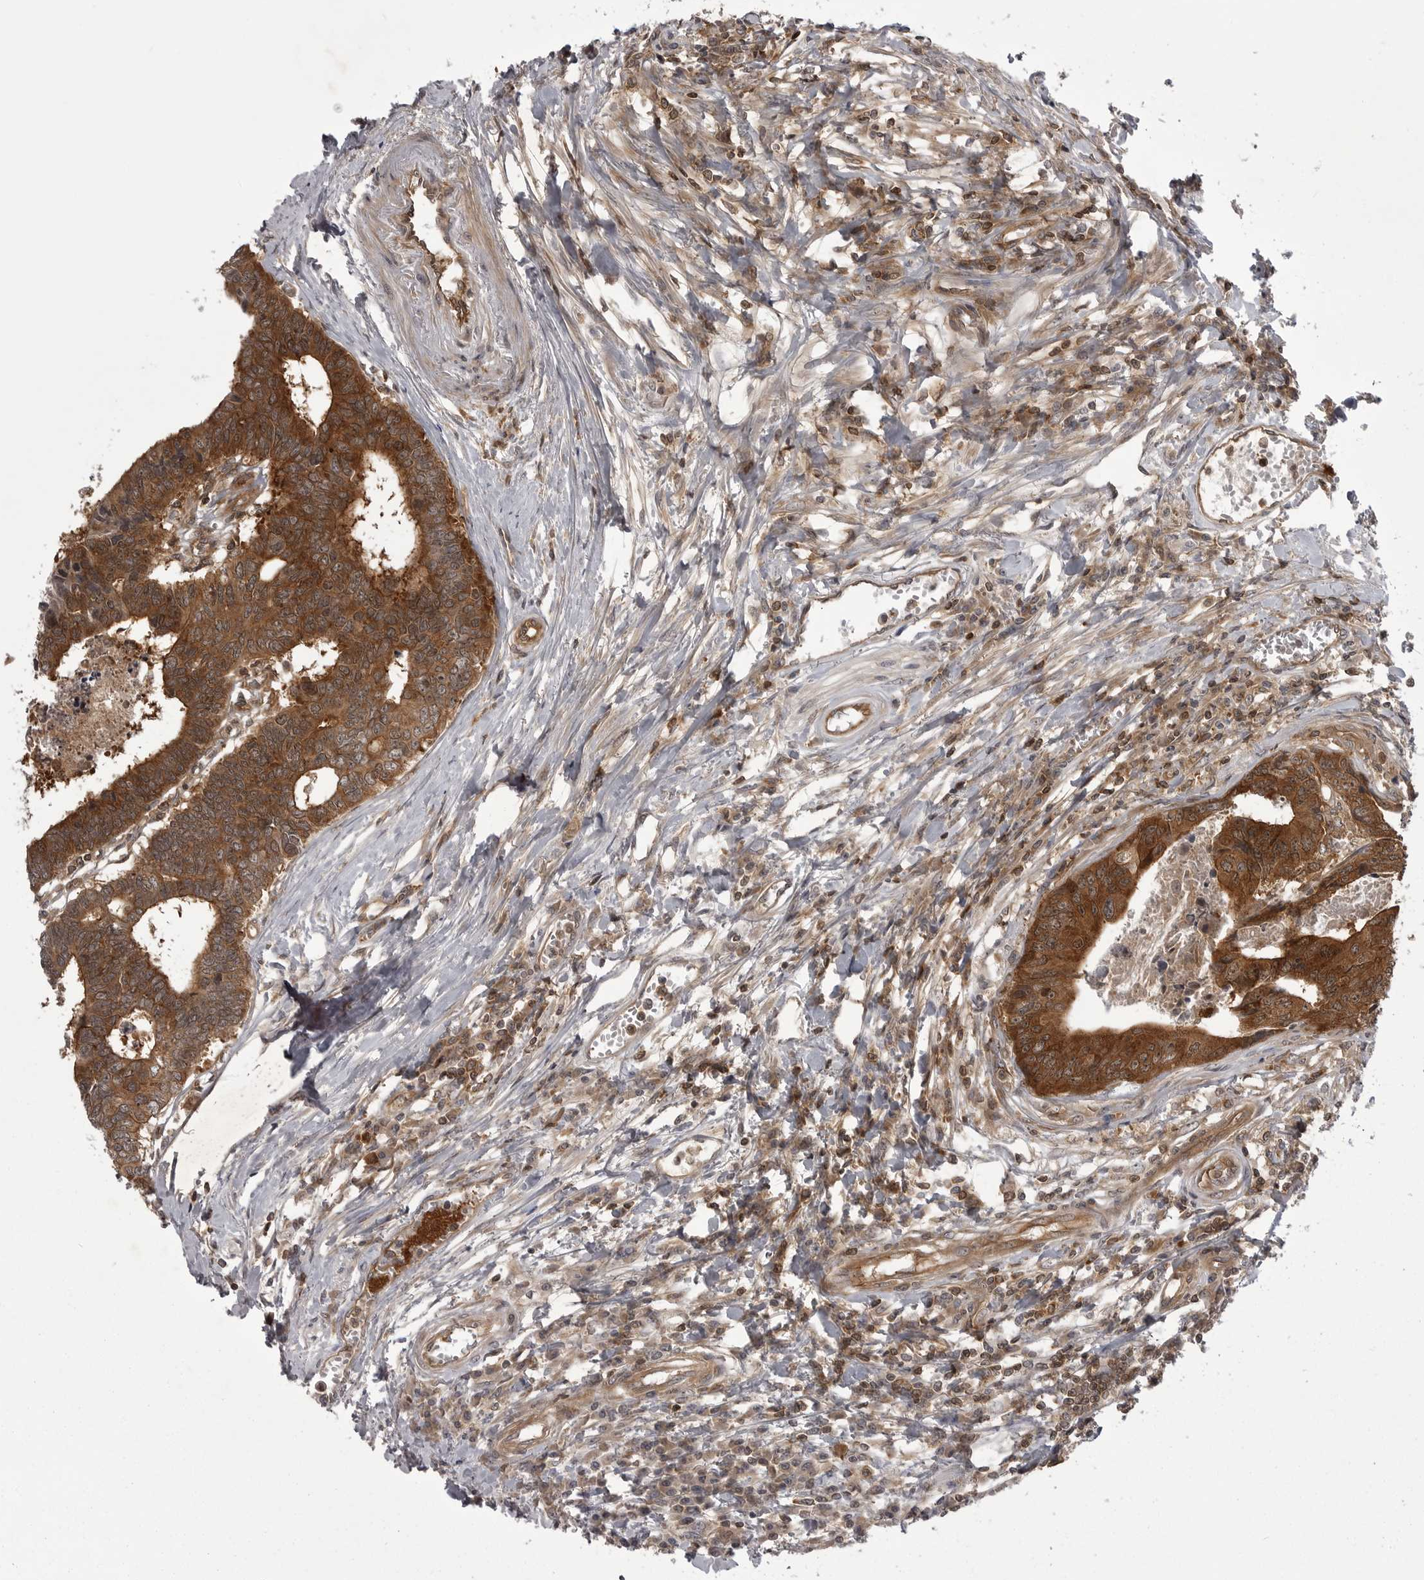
{"staining": {"intensity": "strong", "quantity": ">75%", "location": "cytoplasmic/membranous,nuclear"}, "tissue": "colorectal cancer", "cell_type": "Tumor cells", "image_type": "cancer", "snomed": [{"axis": "morphology", "description": "Adenocarcinoma, NOS"}, {"axis": "topography", "description": "Rectum"}], "caption": "Human colorectal cancer (adenocarcinoma) stained with a brown dye reveals strong cytoplasmic/membranous and nuclear positive staining in about >75% of tumor cells.", "gene": "STK24", "patient": {"sex": "male", "age": 84}}